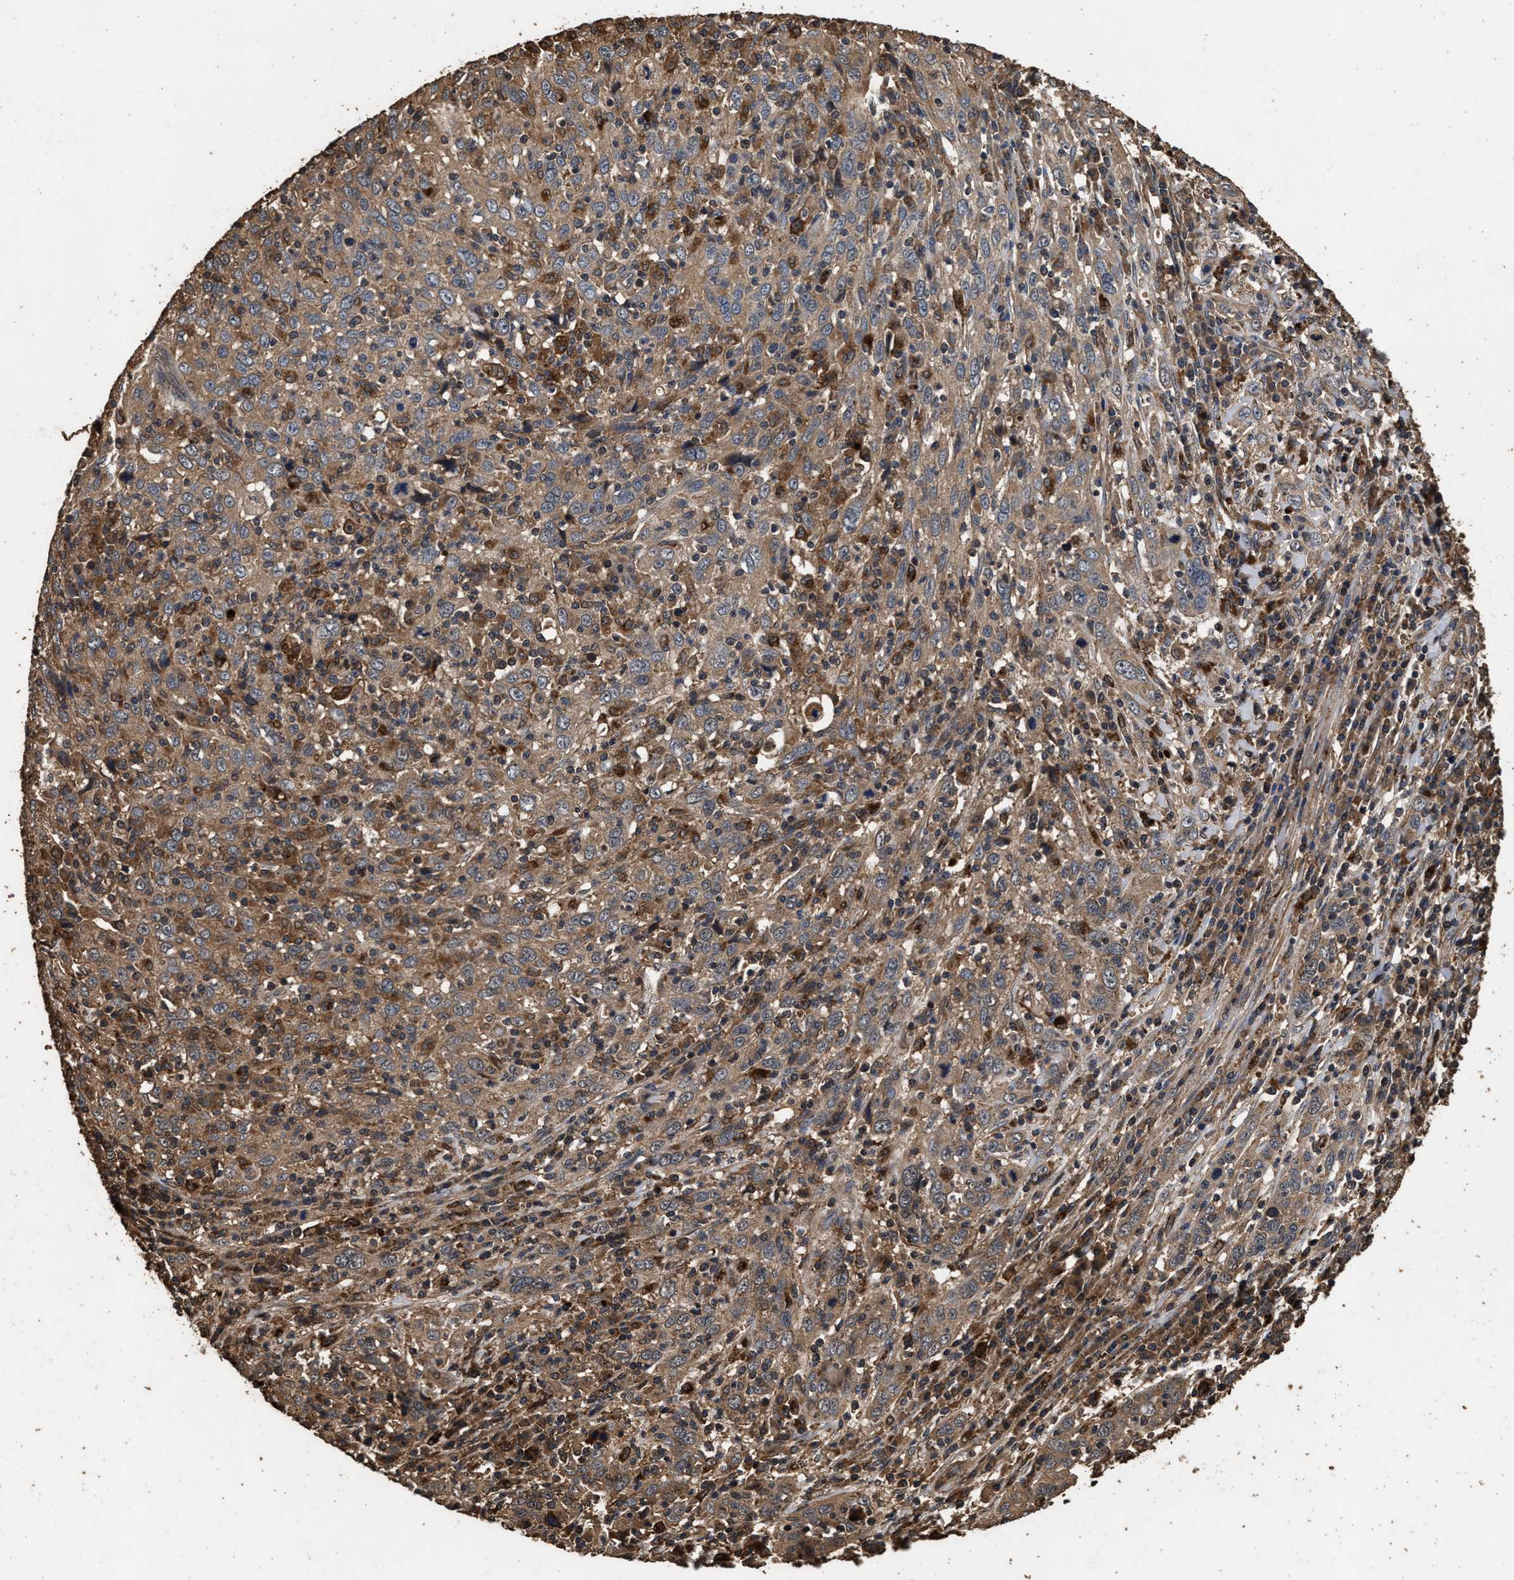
{"staining": {"intensity": "moderate", "quantity": ">75%", "location": "cytoplasmic/membranous"}, "tissue": "cervical cancer", "cell_type": "Tumor cells", "image_type": "cancer", "snomed": [{"axis": "morphology", "description": "Squamous cell carcinoma, NOS"}, {"axis": "topography", "description": "Cervix"}], "caption": "Human cervical cancer stained with a protein marker exhibits moderate staining in tumor cells.", "gene": "KYAT1", "patient": {"sex": "female", "age": 46}}